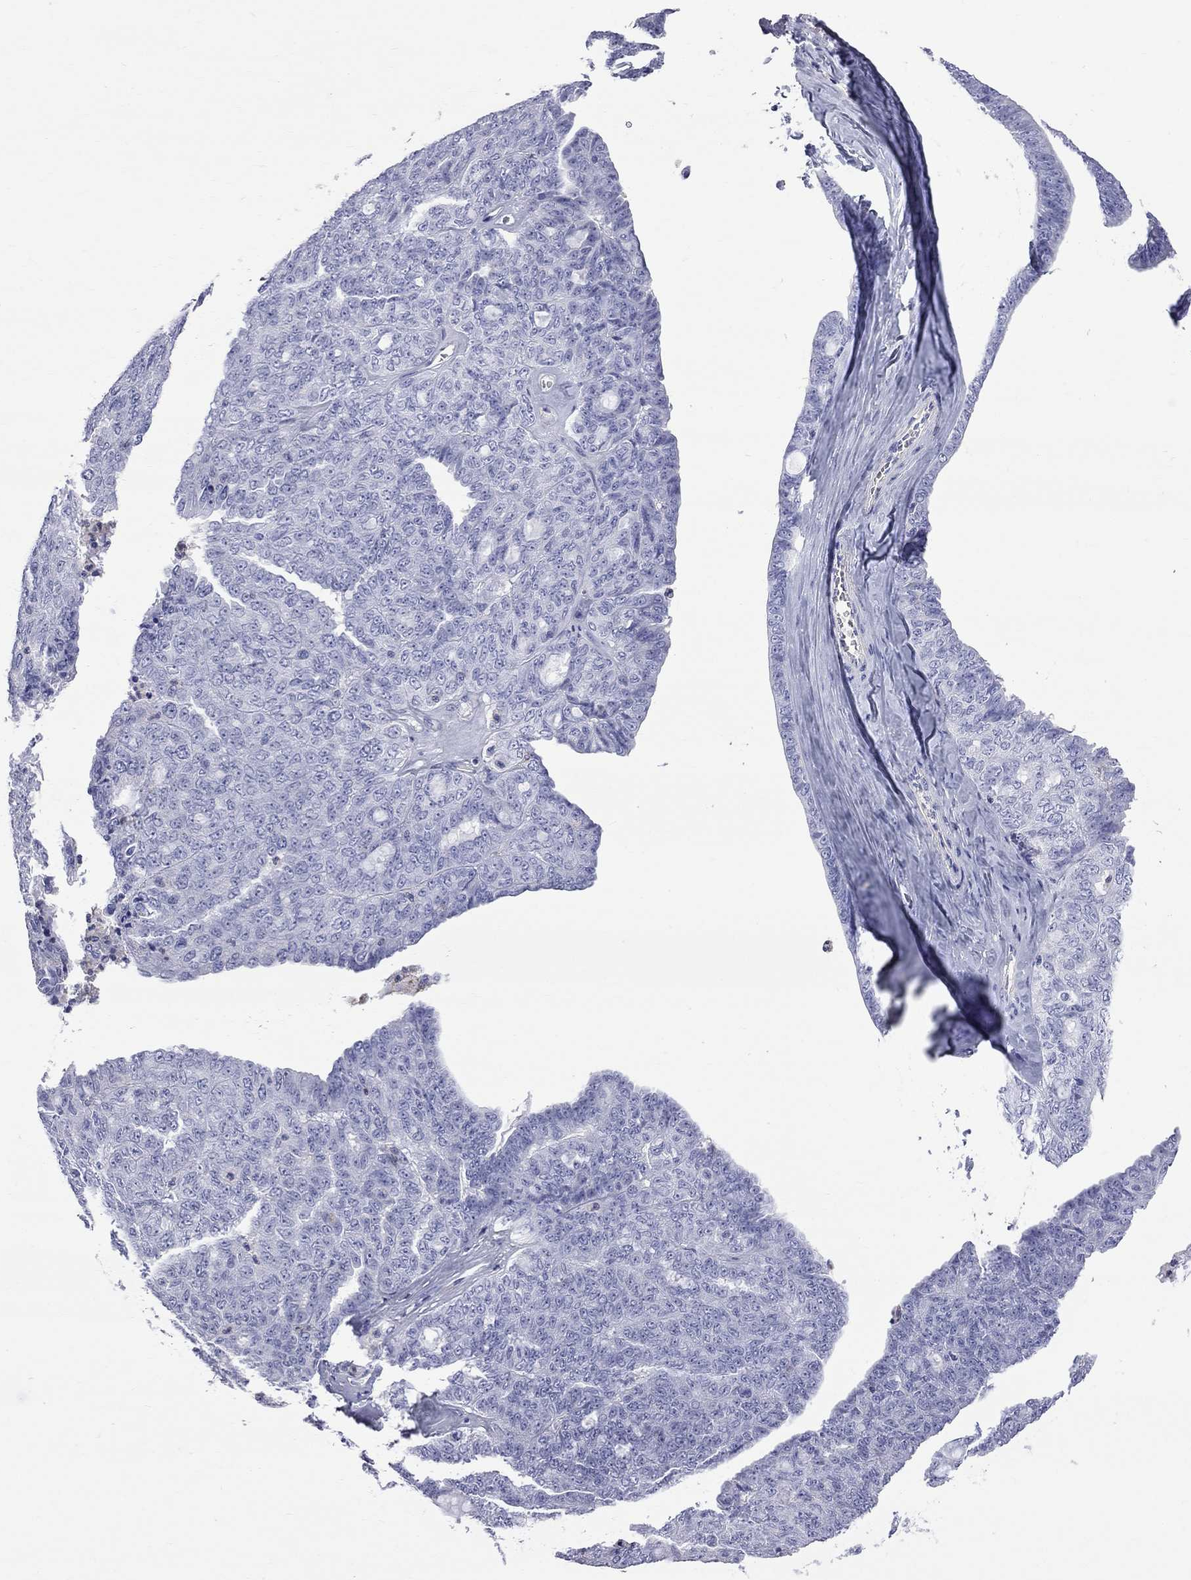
{"staining": {"intensity": "negative", "quantity": "none", "location": "none"}, "tissue": "ovarian cancer", "cell_type": "Tumor cells", "image_type": "cancer", "snomed": [{"axis": "morphology", "description": "Cystadenocarcinoma, serous, NOS"}, {"axis": "topography", "description": "Ovary"}], "caption": "A high-resolution image shows immunohistochemistry staining of ovarian serous cystadenocarcinoma, which shows no significant staining in tumor cells. Brightfield microscopy of immunohistochemistry (IHC) stained with DAB (brown) and hematoxylin (blue), captured at high magnification.", "gene": "S100A3", "patient": {"sex": "female", "age": 71}}